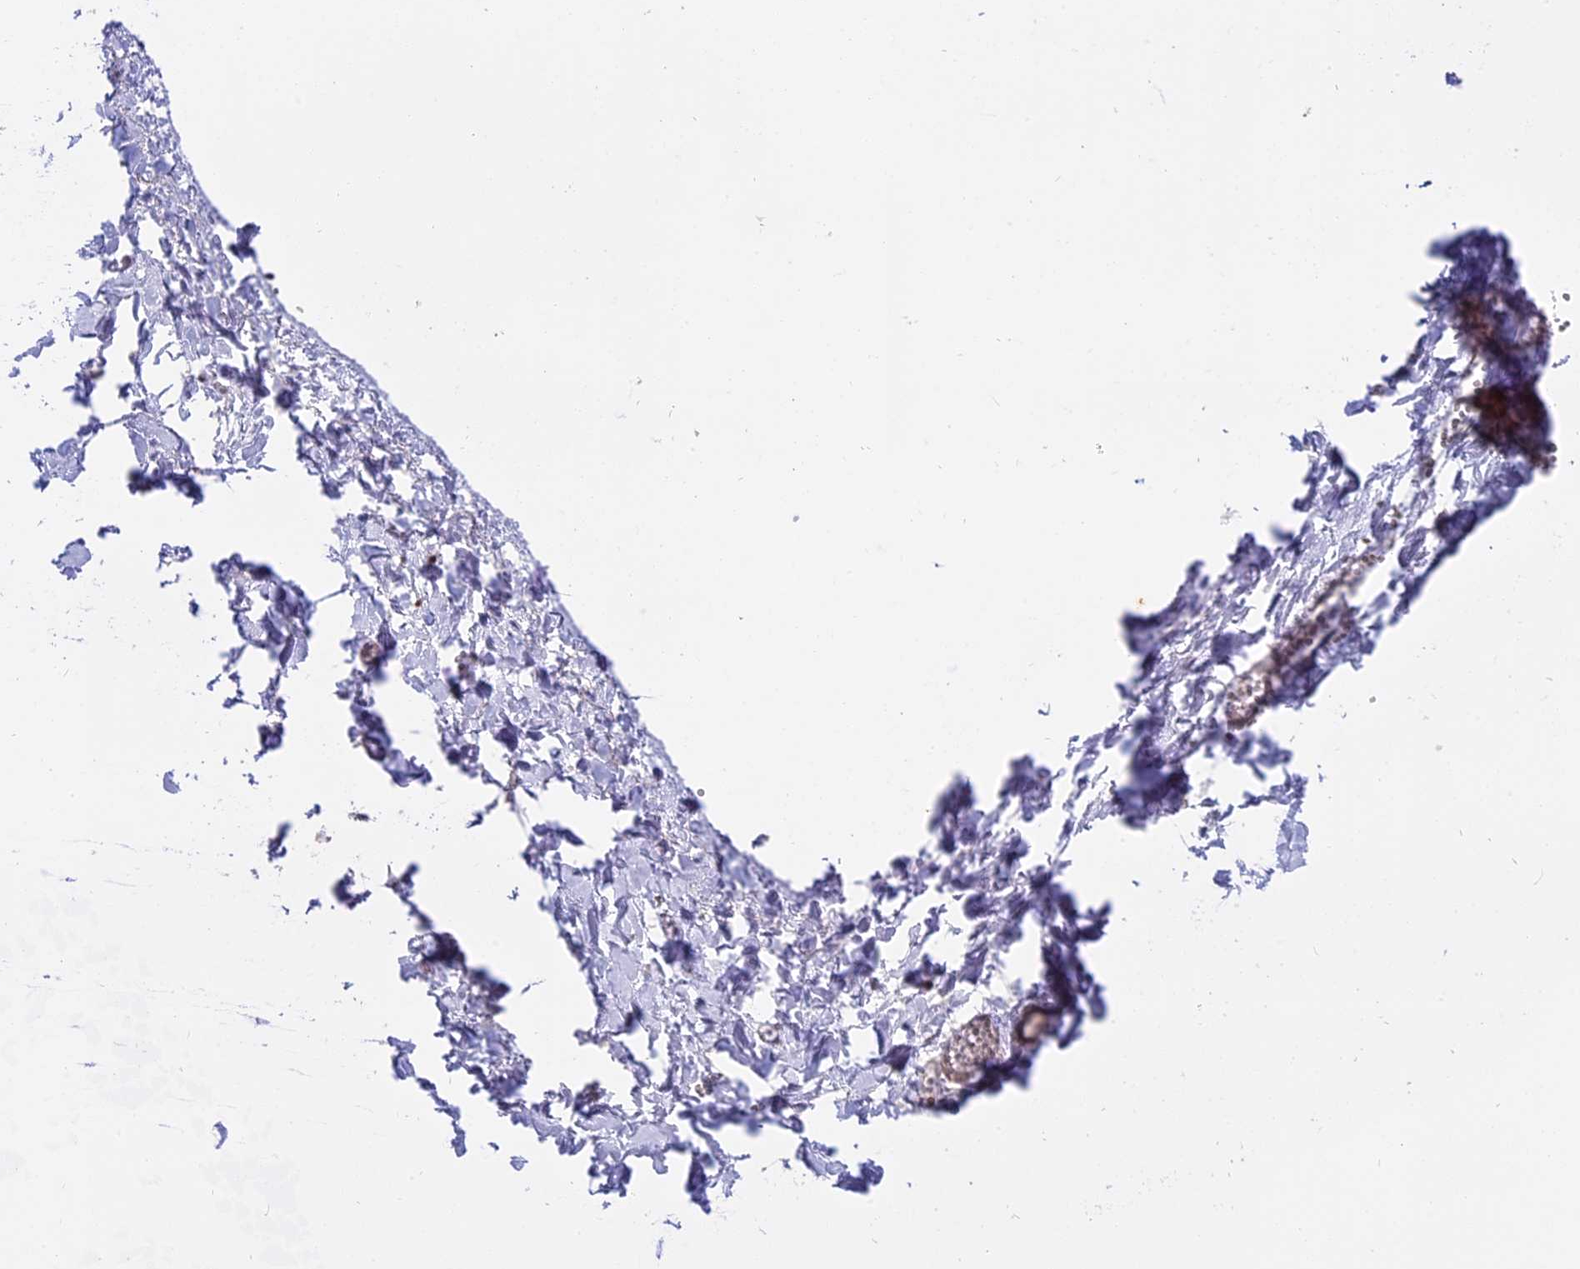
{"staining": {"intensity": "strong", "quantity": ">75%", "location": "nuclear"}, "tissue": "adipose tissue", "cell_type": "Adipocytes", "image_type": "normal", "snomed": [{"axis": "morphology", "description": "Normal tissue, NOS"}, {"axis": "topography", "description": "Gallbladder"}, {"axis": "topography", "description": "Peripheral nerve tissue"}], "caption": "DAB immunohistochemical staining of normal adipose tissue demonstrates strong nuclear protein expression in about >75% of adipocytes. The protein is stained brown, and the nuclei are stained in blue (DAB IHC with brightfield microscopy, high magnification).", "gene": "RAMACL", "patient": {"sex": "male", "age": 38}}